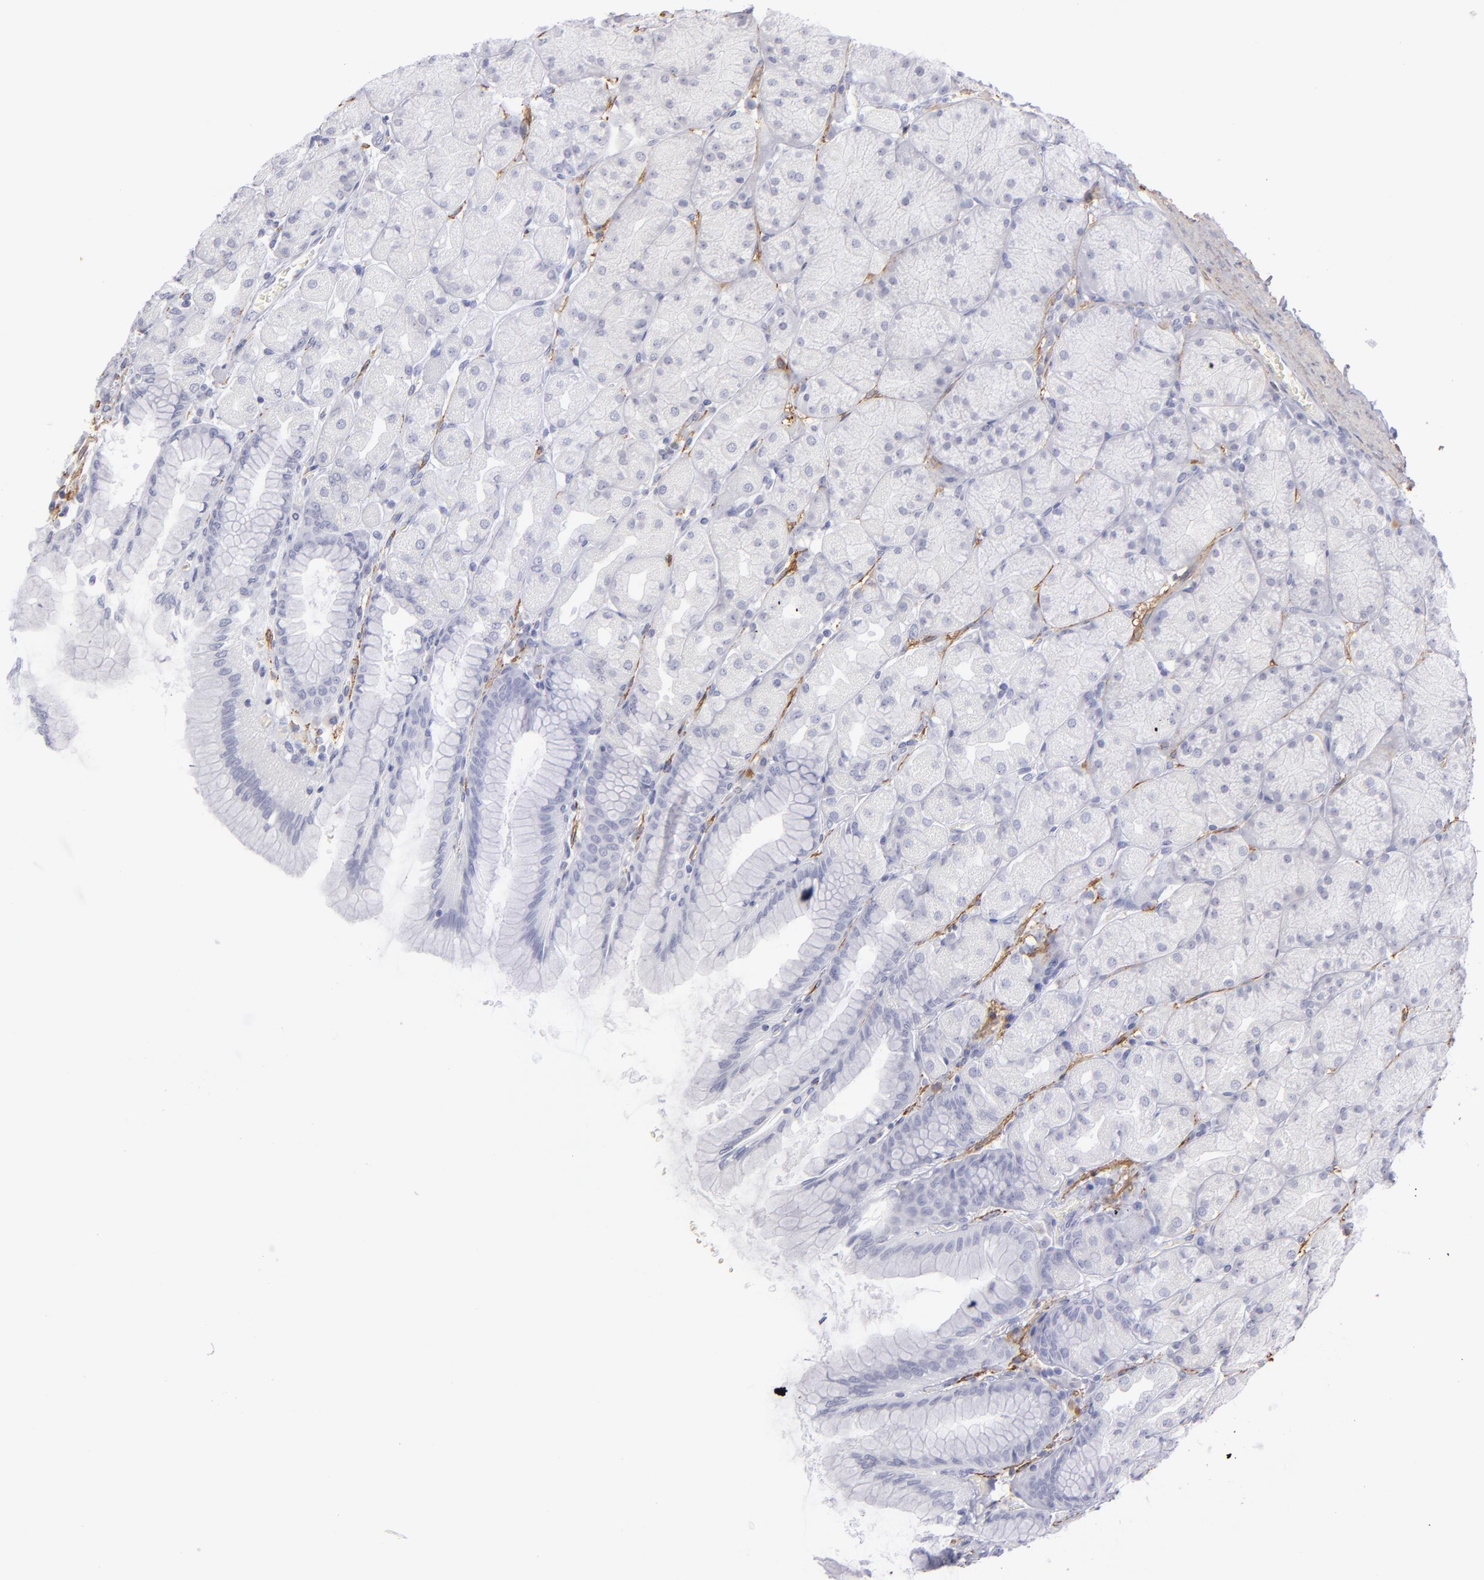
{"staining": {"intensity": "negative", "quantity": "none", "location": "none"}, "tissue": "stomach", "cell_type": "Glandular cells", "image_type": "normal", "snomed": [{"axis": "morphology", "description": "Normal tissue, NOS"}, {"axis": "topography", "description": "Stomach, upper"}], "caption": "High magnification brightfield microscopy of unremarkable stomach stained with DAB (brown) and counterstained with hematoxylin (blue): glandular cells show no significant expression. (Stains: DAB (3,3'-diaminobenzidine) immunohistochemistry with hematoxylin counter stain, Microscopy: brightfield microscopy at high magnification).", "gene": "MYH11", "patient": {"sex": "female", "age": 56}}